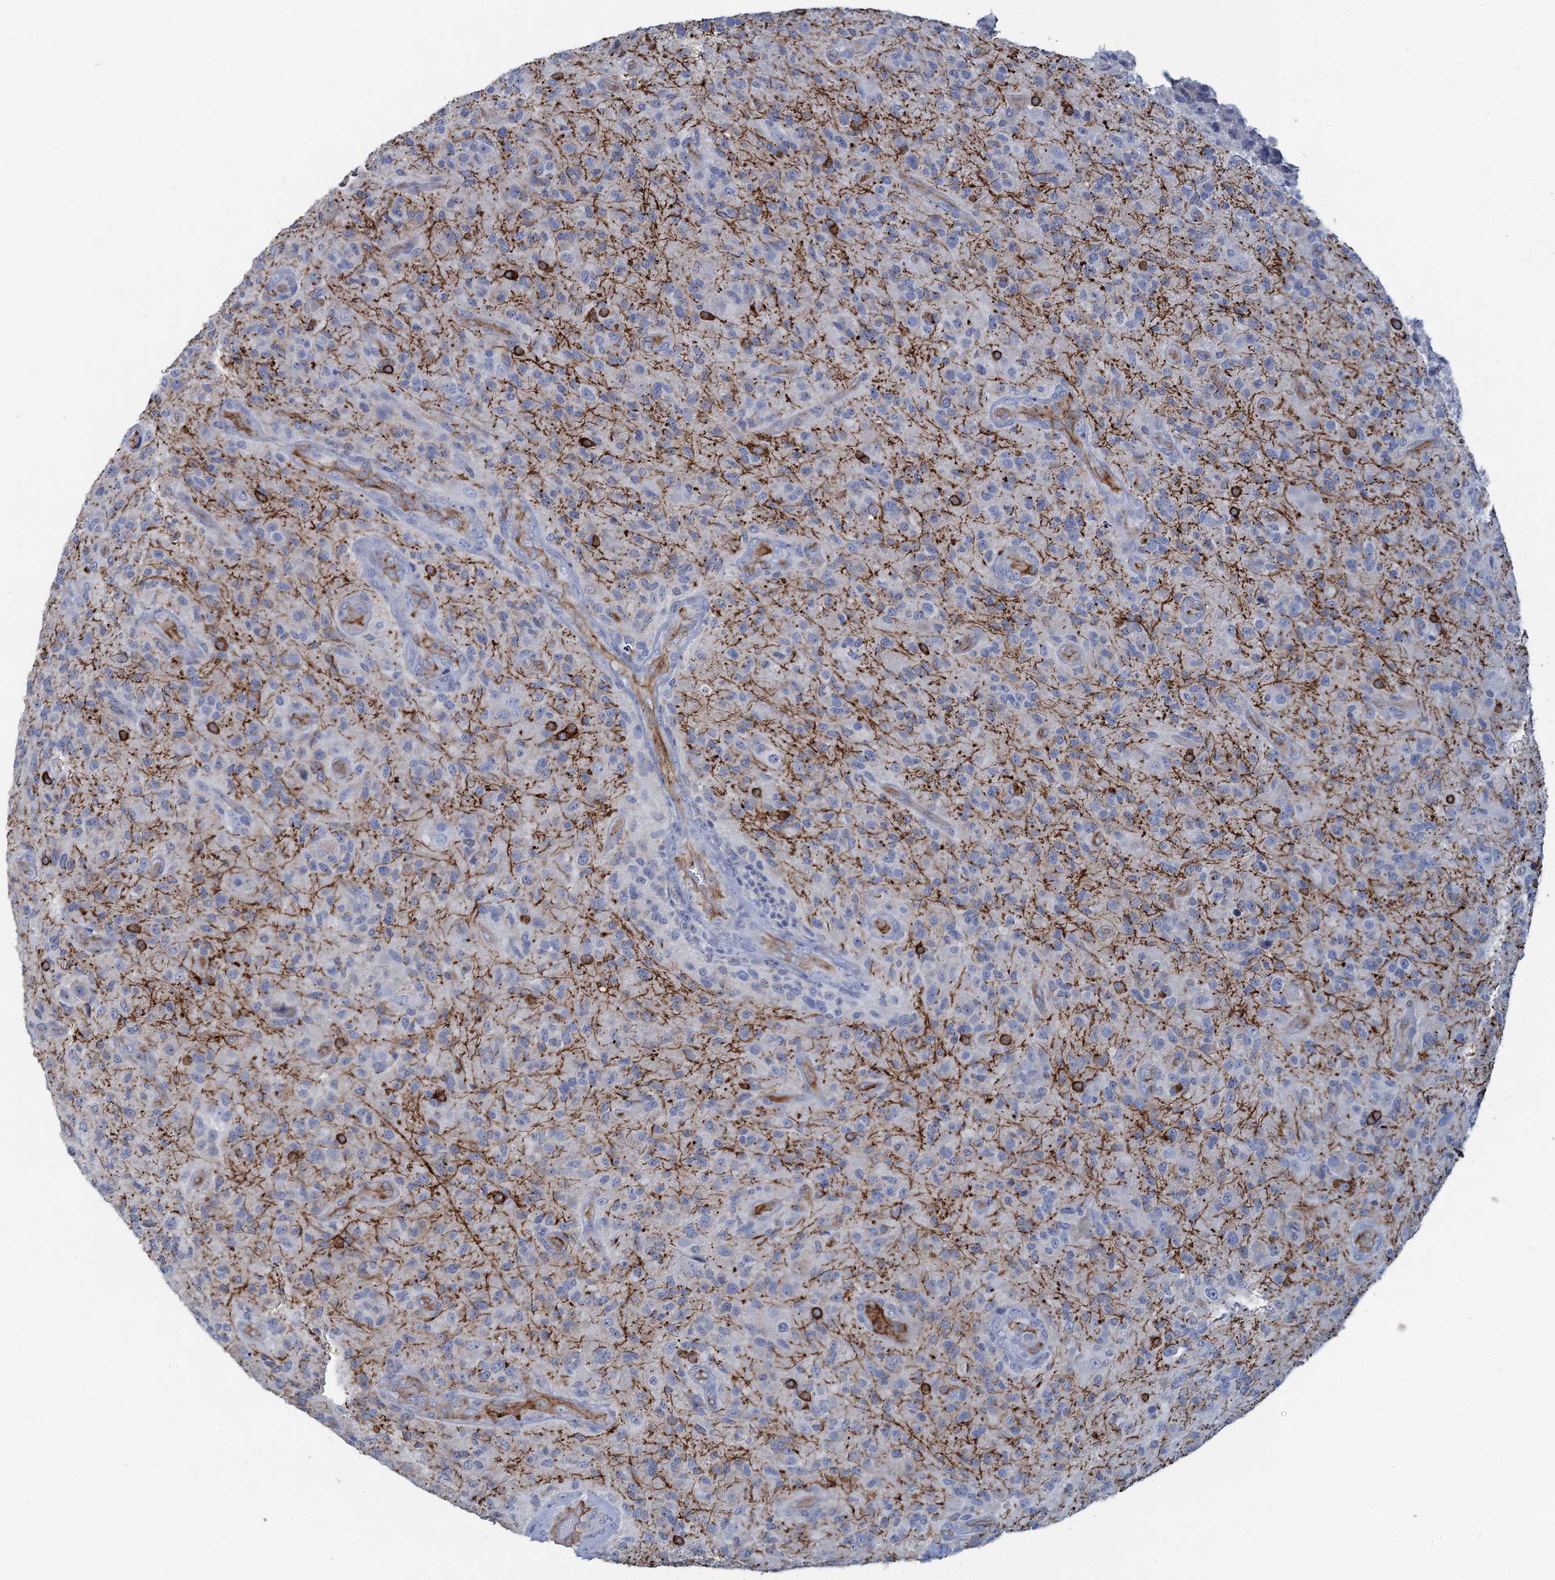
{"staining": {"intensity": "negative", "quantity": "none", "location": "none"}, "tissue": "glioma", "cell_type": "Tumor cells", "image_type": "cancer", "snomed": [{"axis": "morphology", "description": "Glioma, malignant, High grade"}, {"axis": "topography", "description": "Brain"}], "caption": "DAB immunohistochemical staining of human malignant glioma (high-grade) exhibits no significant positivity in tumor cells.", "gene": "PLLP", "patient": {"sex": "male", "age": 47}}